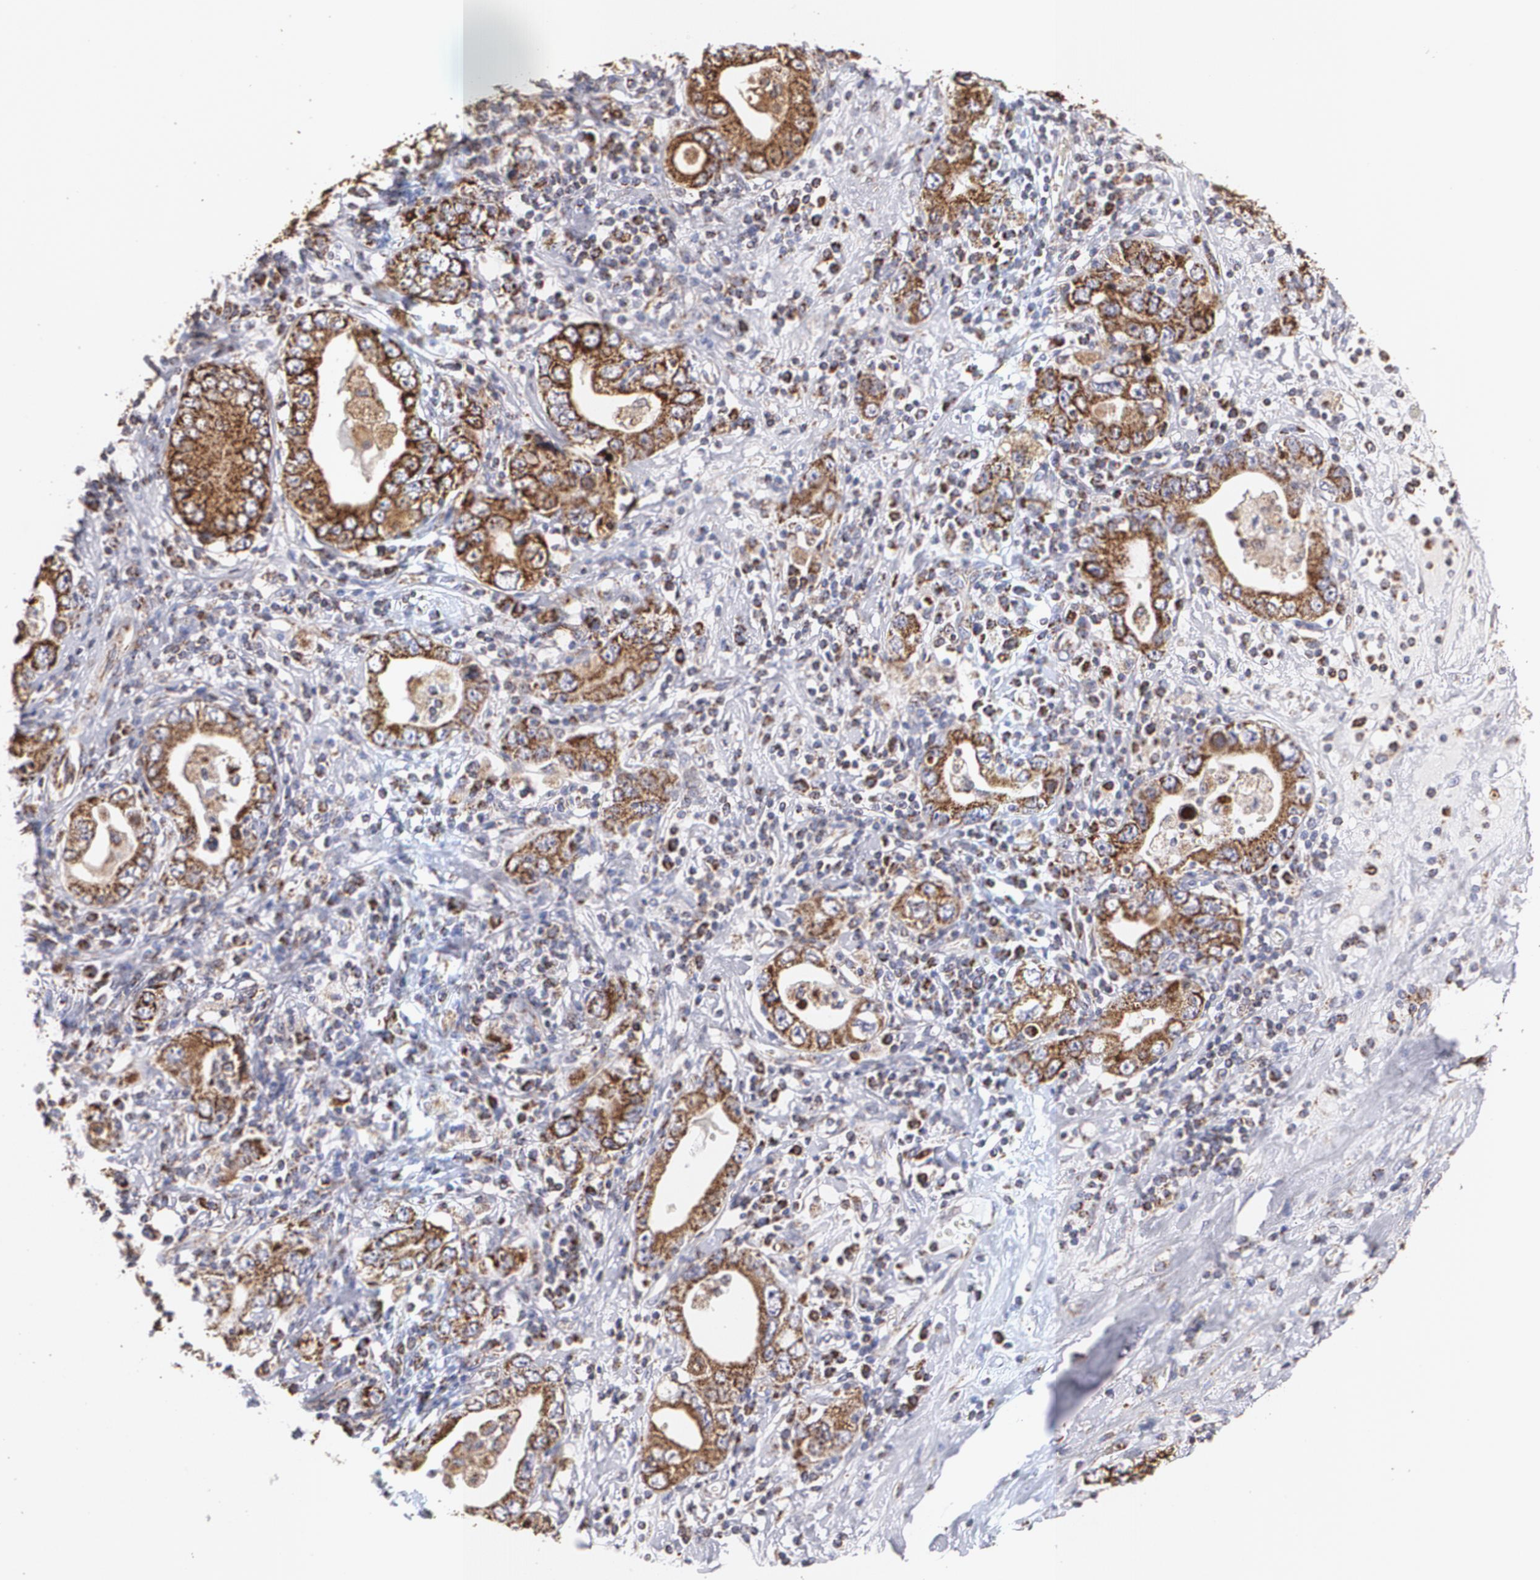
{"staining": {"intensity": "moderate", "quantity": ">75%", "location": "cytoplasmic/membranous"}, "tissue": "stomach cancer", "cell_type": "Tumor cells", "image_type": "cancer", "snomed": [{"axis": "morphology", "description": "Adenocarcinoma, NOS"}, {"axis": "topography", "description": "Stomach, lower"}], "caption": "Stomach adenocarcinoma stained with DAB IHC reveals medium levels of moderate cytoplasmic/membranous expression in approximately >75% of tumor cells. (DAB = brown stain, brightfield microscopy at high magnification).", "gene": "HSPD1", "patient": {"sex": "female", "age": 93}}